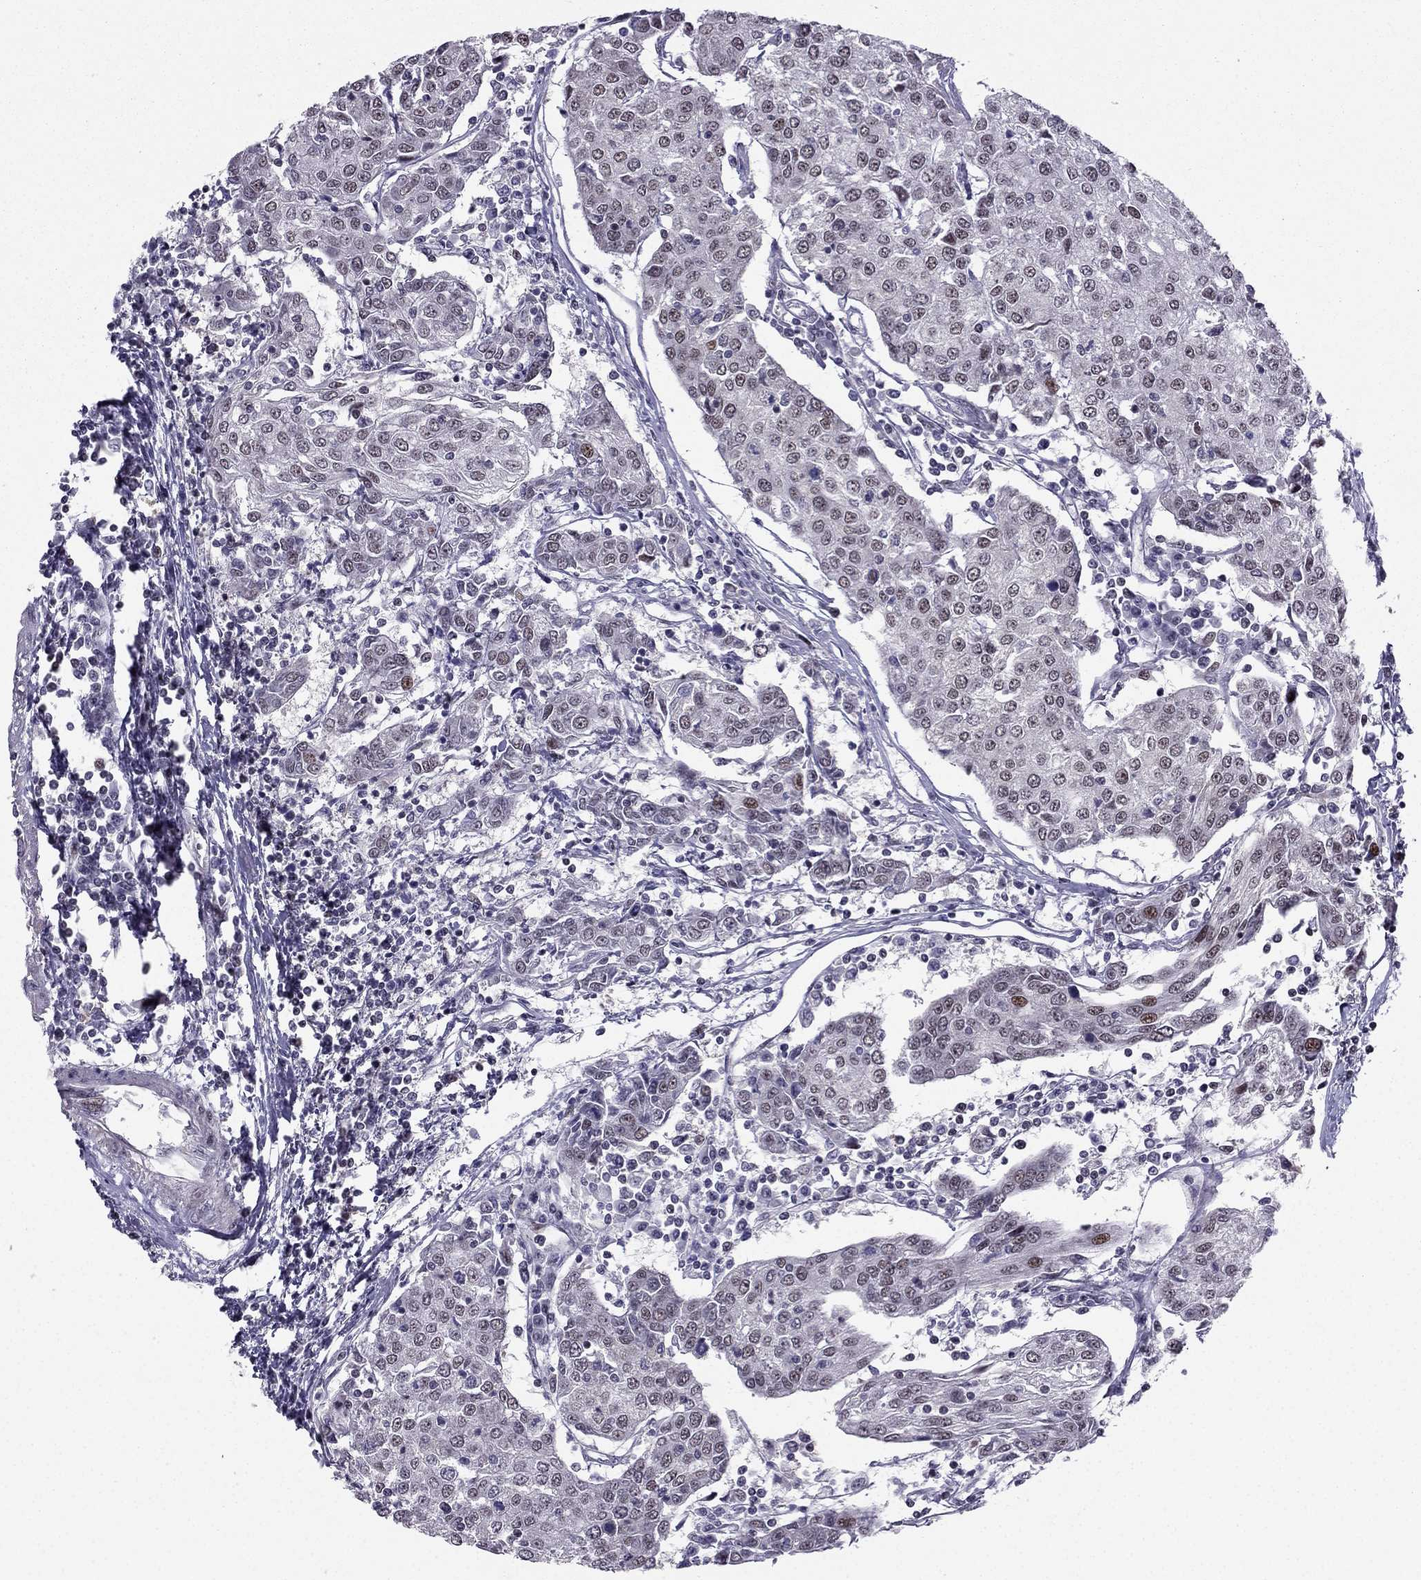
{"staining": {"intensity": "weak", "quantity": "<25%", "location": "nuclear"}, "tissue": "urothelial cancer", "cell_type": "Tumor cells", "image_type": "cancer", "snomed": [{"axis": "morphology", "description": "Urothelial carcinoma, High grade"}, {"axis": "topography", "description": "Urinary bladder"}], "caption": "IHC micrograph of neoplastic tissue: human urothelial carcinoma (high-grade) stained with DAB demonstrates no significant protein positivity in tumor cells.", "gene": "RPRD2", "patient": {"sex": "female", "age": 85}}